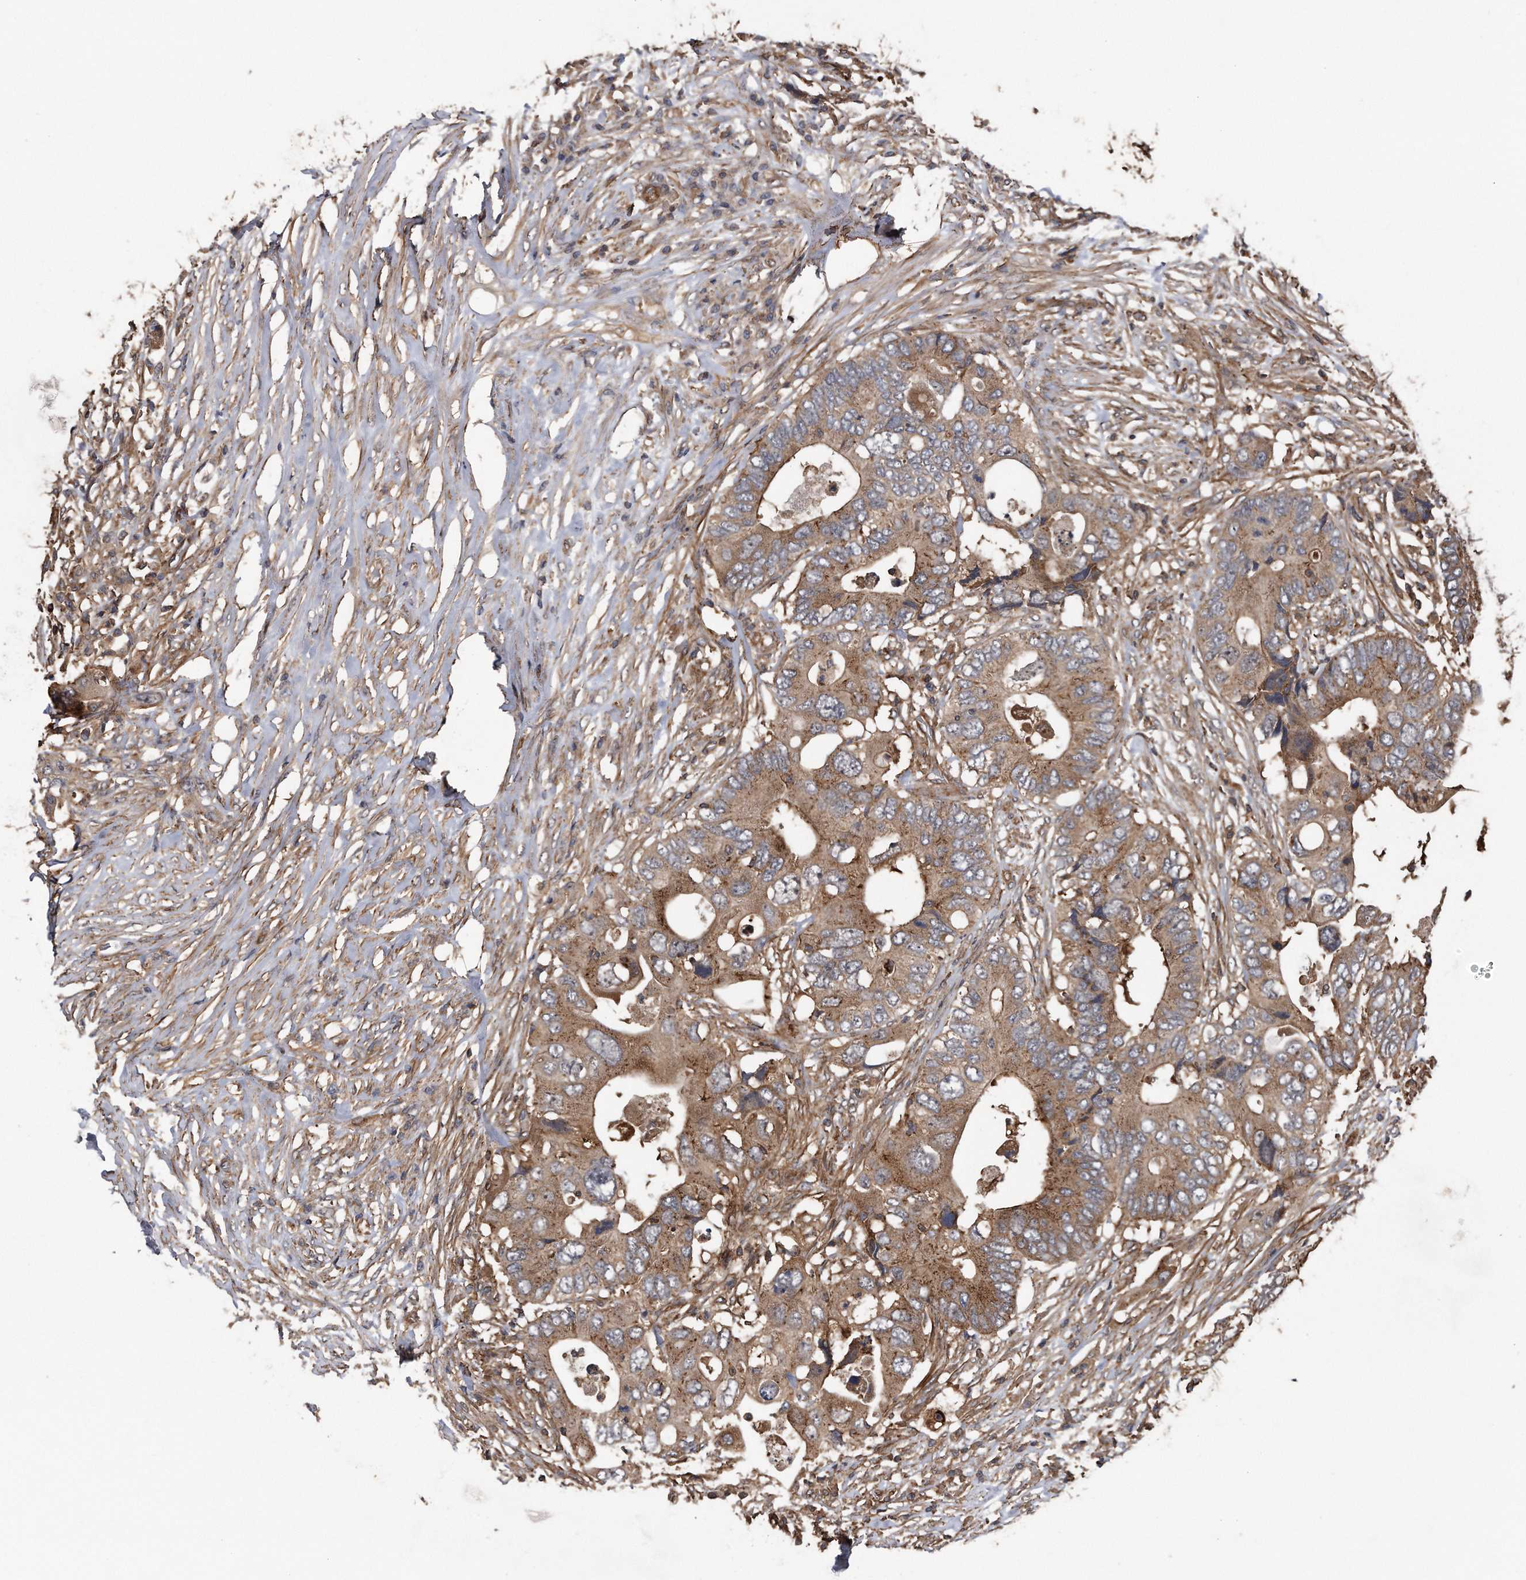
{"staining": {"intensity": "moderate", "quantity": ">75%", "location": "cytoplasmic/membranous"}, "tissue": "colorectal cancer", "cell_type": "Tumor cells", "image_type": "cancer", "snomed": [{"axis": "morphology", "description": "Adenocarcinoma, NOS"}, {"axis": "topography", "description": "Colon"}], "caption": "Adenocarcinoma (colorectal) stained with a brown dye reveals moderate cytoplasmic/membranous positive positivity in approximately >75% of tumor cells.", "gene": "KCND3", "patient": {"sex": "male", "age": 71}}